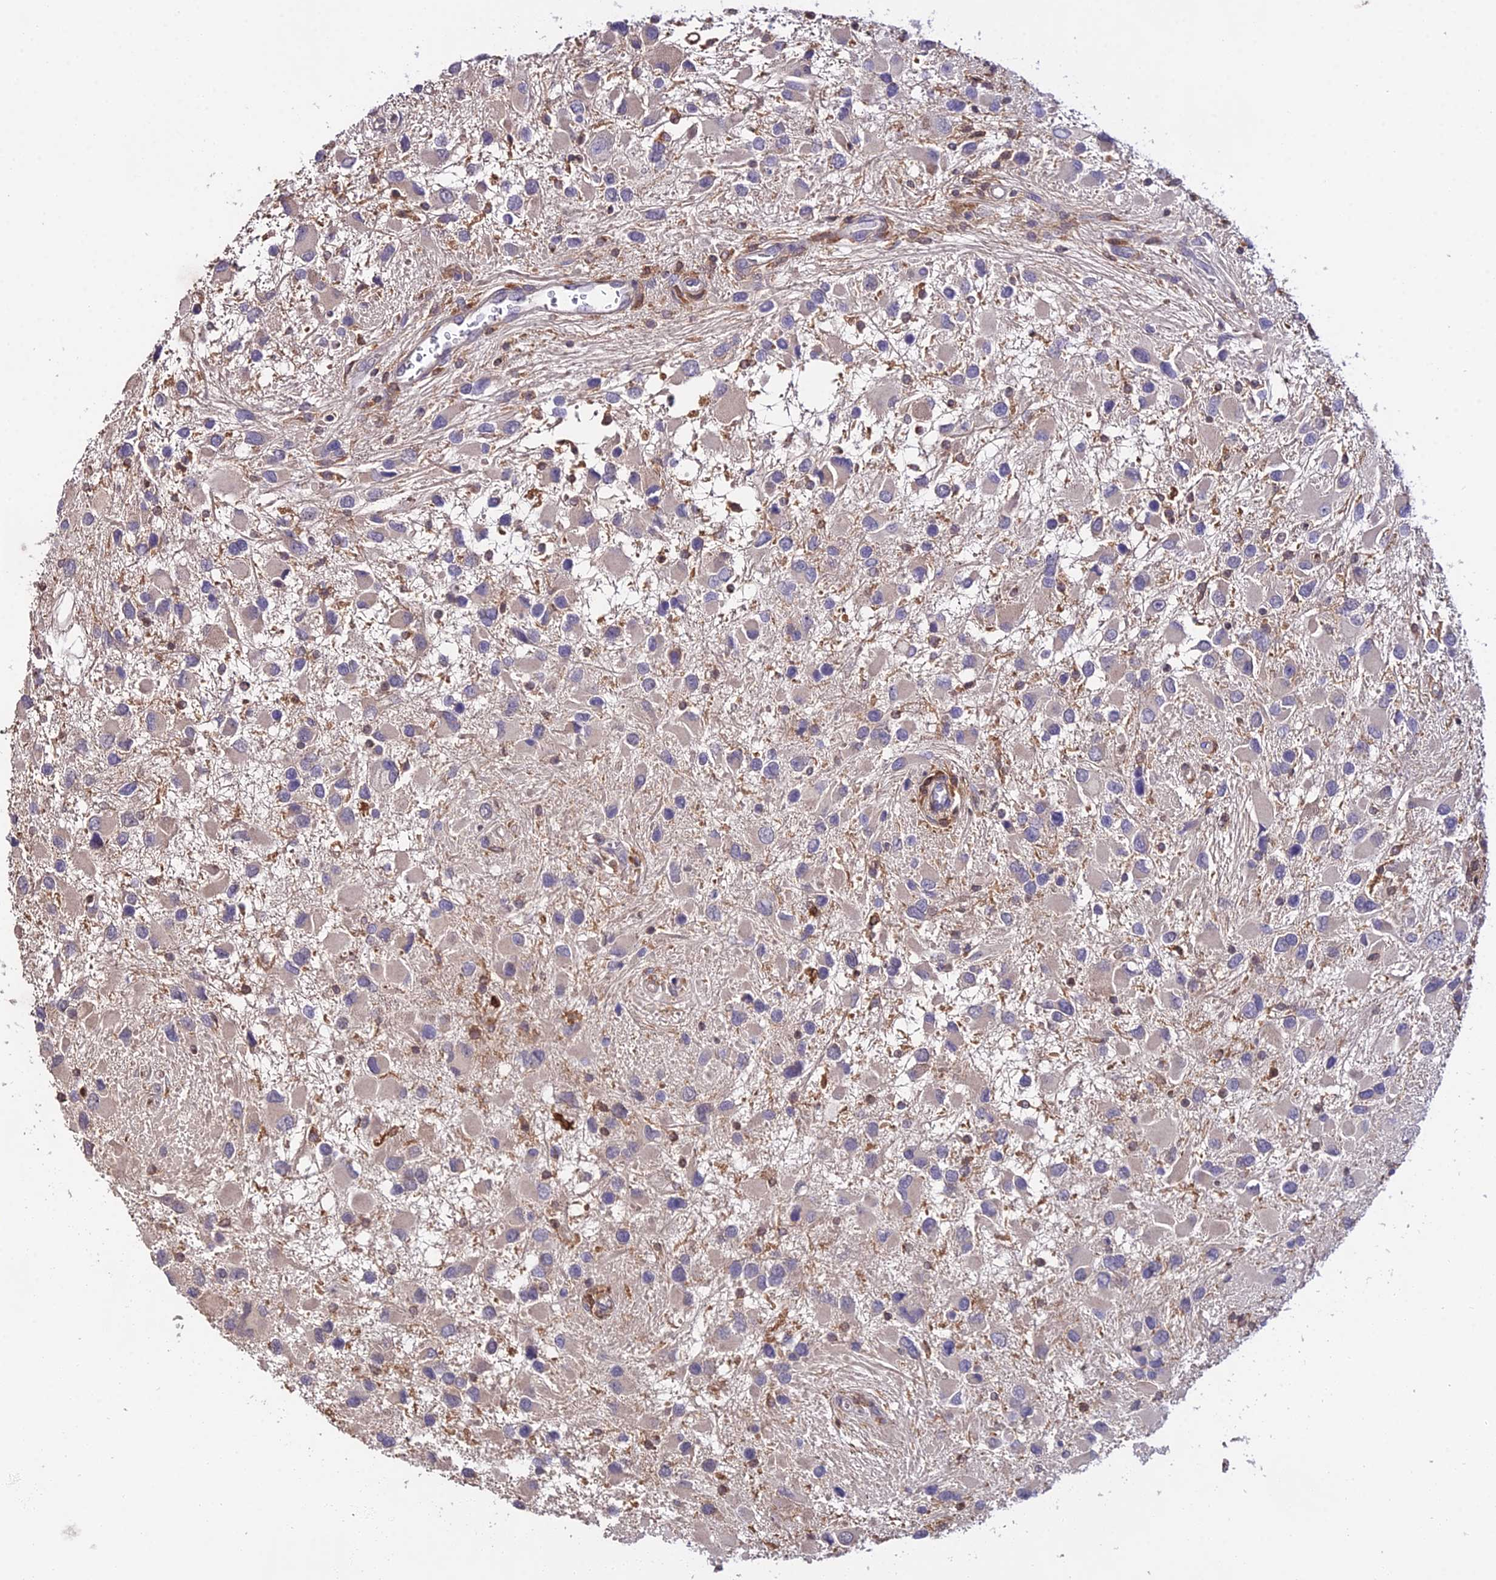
{"staining": {"intensity": "negative", "quantity": "none", "location": "none"}, "tissue": "glioma", "cell_type": "Tumor cells", "image_type": "cancer", "snomed": [{"axis": "morphology", "description": "Glioma, malignant, High grade"}, {"axis": "topography", "description": "Brain"}], "caption": "Immunohistochemistry (IHC) photomicrograph of neoplastic tissue: human glioma stained with DAB shows no significant protein expression in tumor cells.", "gene": "FBP1", "patient": {"sex": "male", "age": 53}}